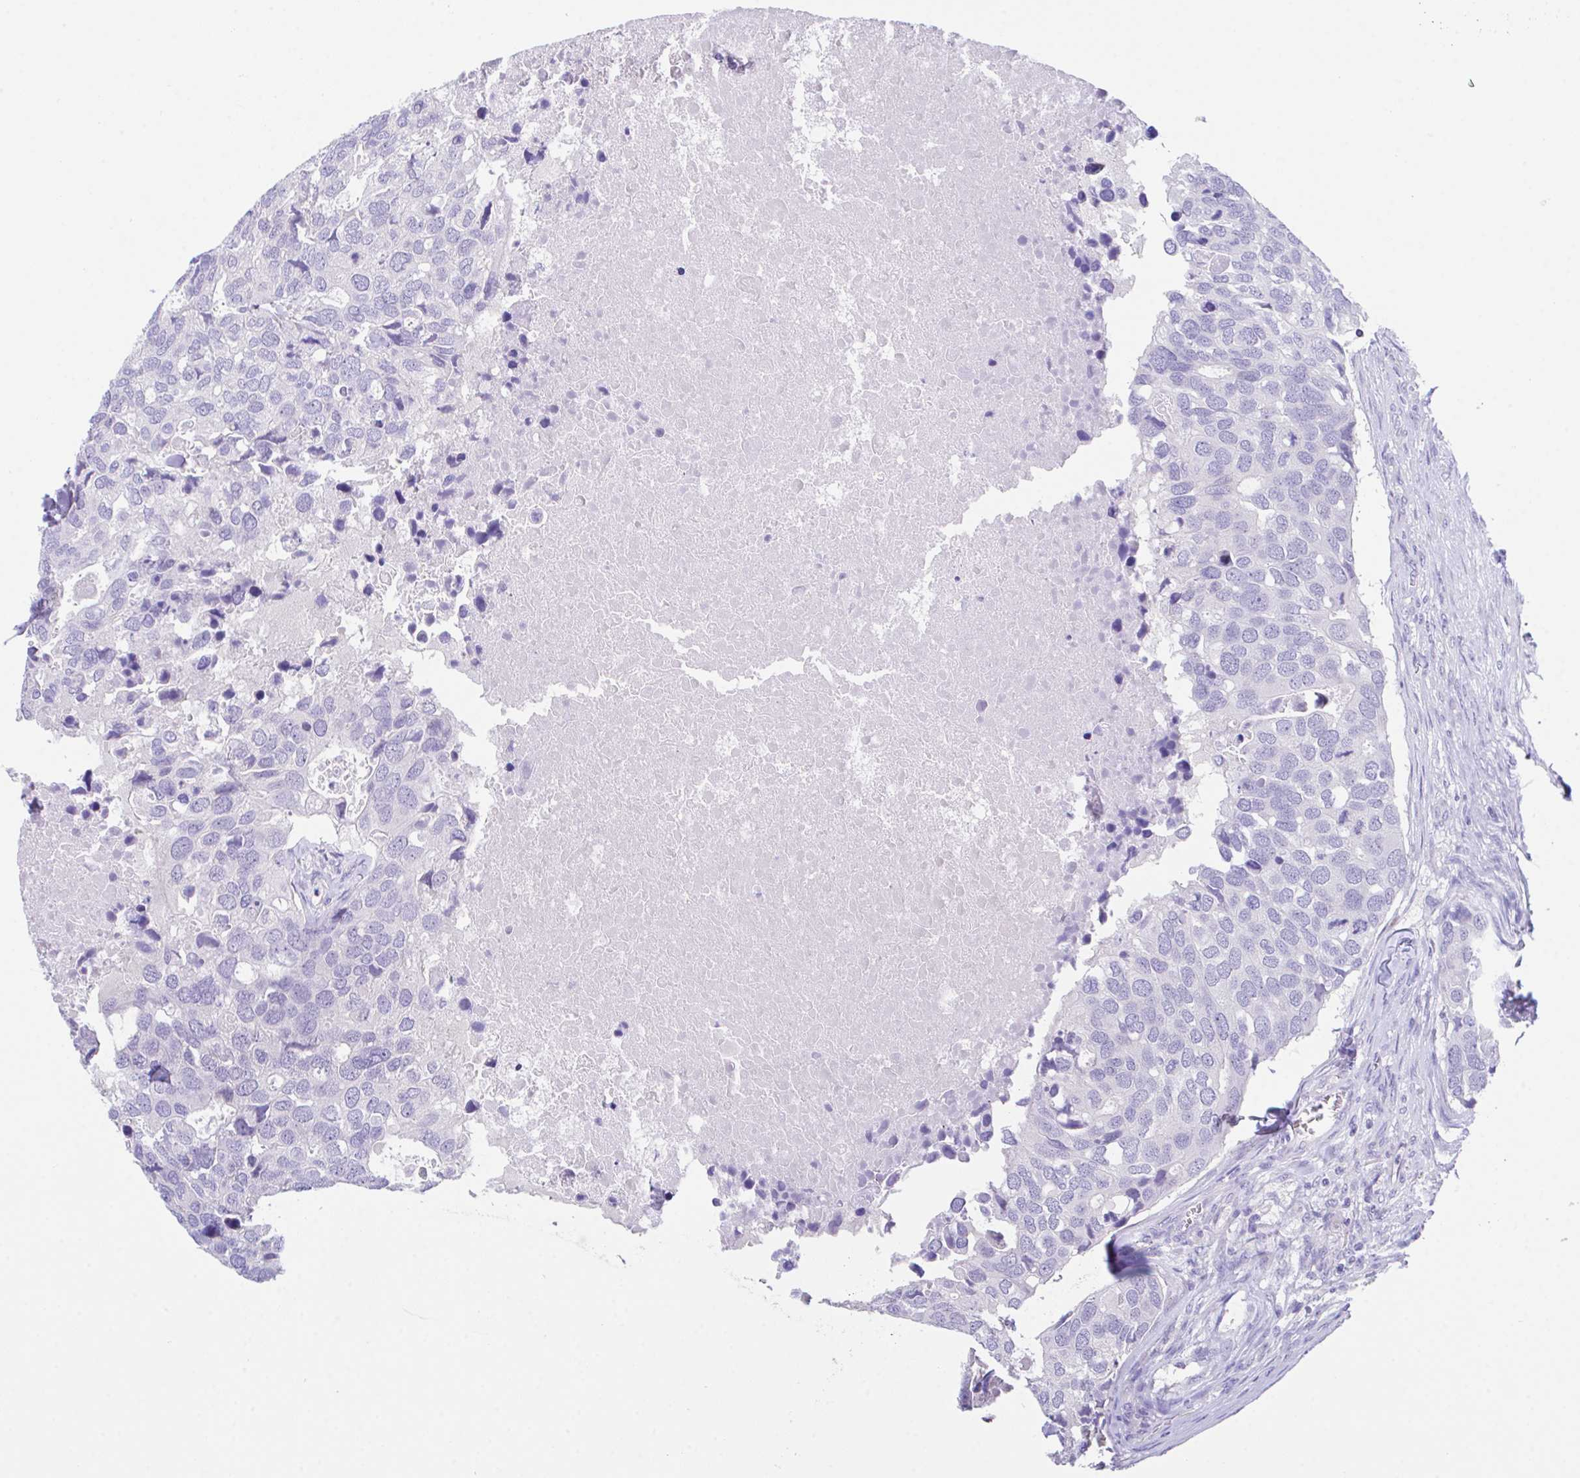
{"staining": {"intensity": "negative", "quantity": "none", "location": "none"}, "tissue": "breast cancer", "cell_type": "Tumor cells", "image_type": "cancer", "snomed": [{"axis": "morphology", "description": "Duct carcinoma"}, {"axis": "topography", "description": "Breast"}], "caption": "Breast cancer (invasive ductal carcinoma) was stained to show a protein in brown. There is no significant expression in tumor cells.", "gene": "HACD4", "patient": {"sex": "female", "age": 83}}